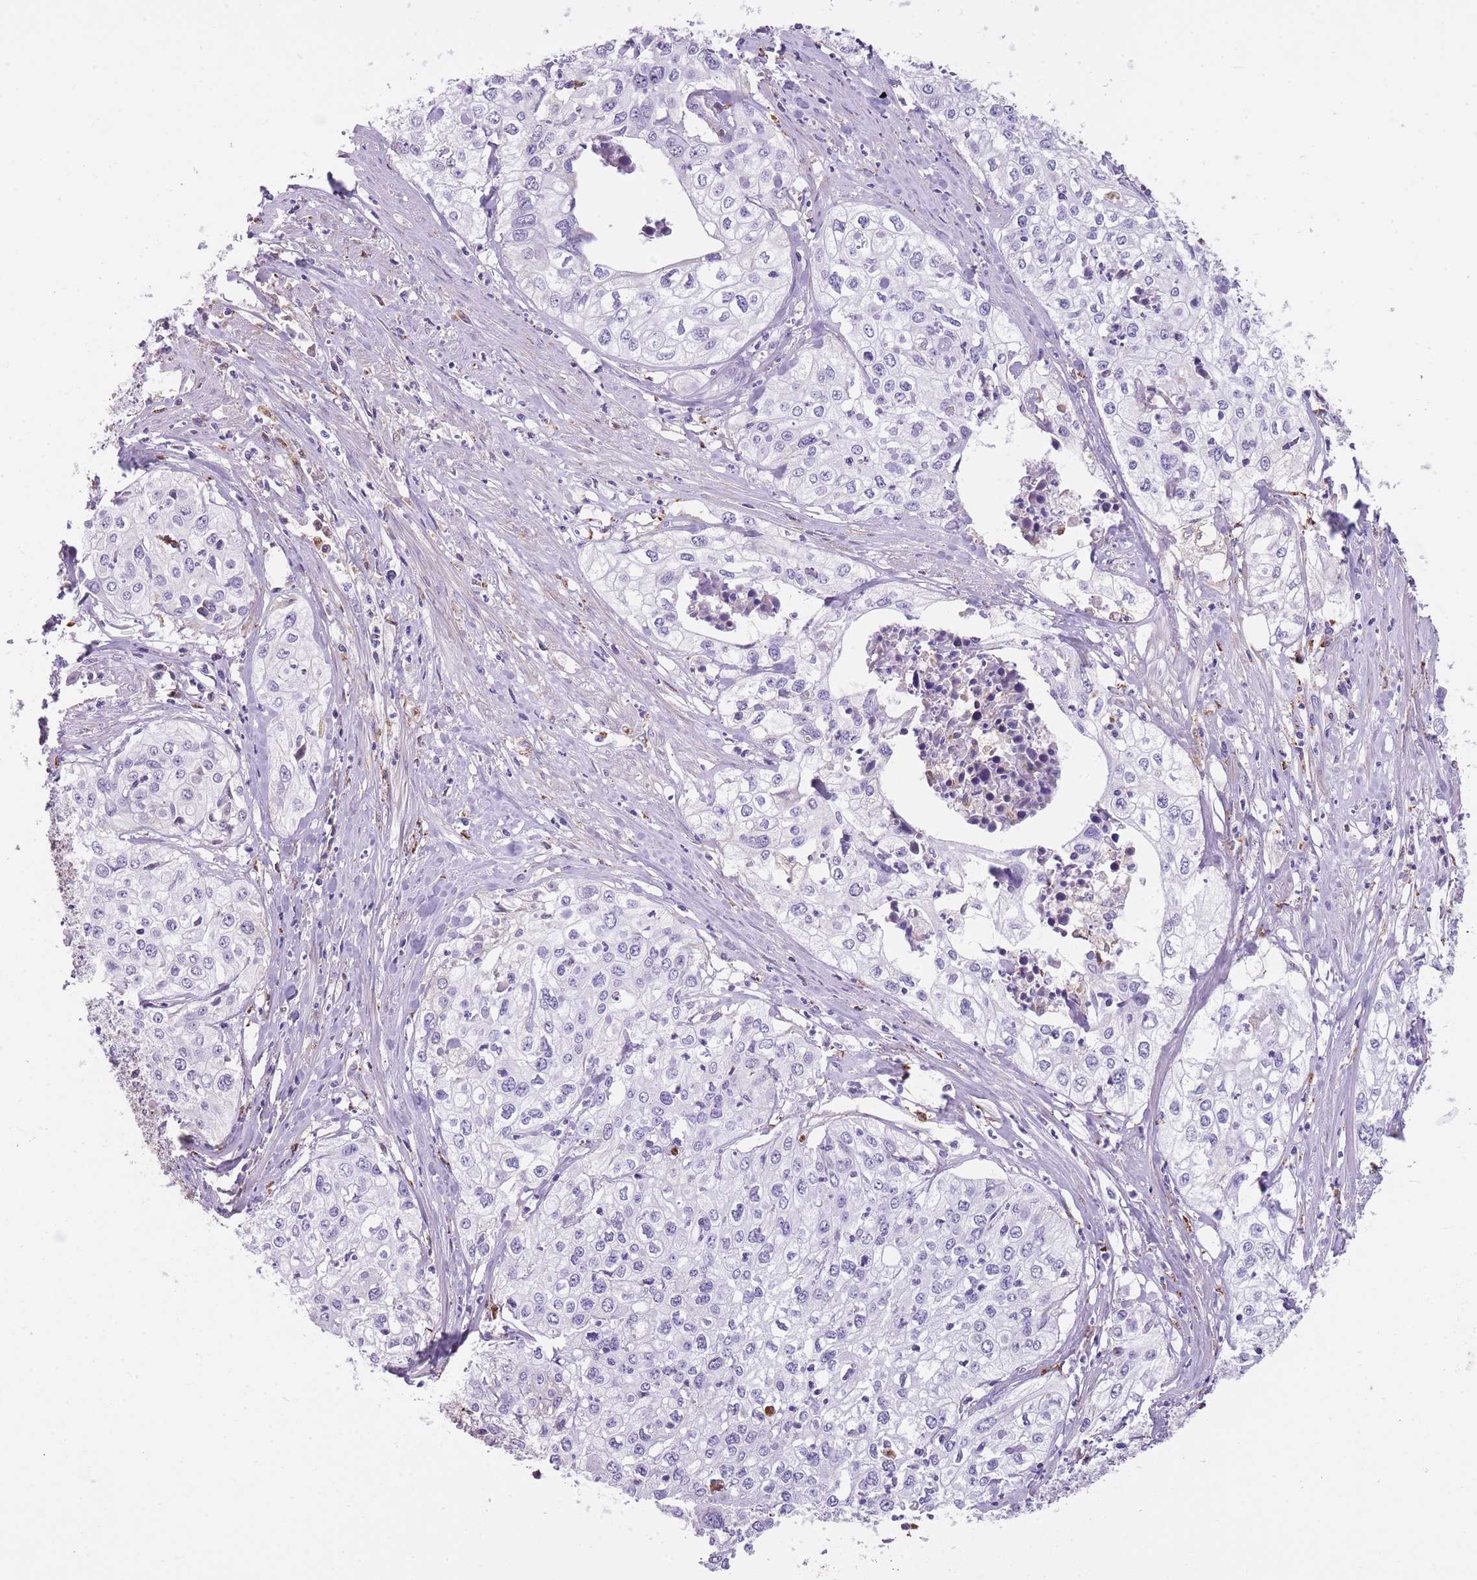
{"staining": {"intensity": "negative", "quantity": "none", "location": "none"}, "tissue": "cervical cancer", "cell_type": "Tumor cells", "image_type": "cancer", "snomed": [{"axis": "morphology", "description": "Squamous cell carcinoma, NOS"}, {"axis": "topography", "description": "Cervix"}], "caption": "This is an immunohistochemistry (IHC) photomicrograph of human cervical squamous cell carcinoma. There is no staining in tumor cells.", "gene": "GNAT1", "patient": {"sex": "female", "age": 31}}